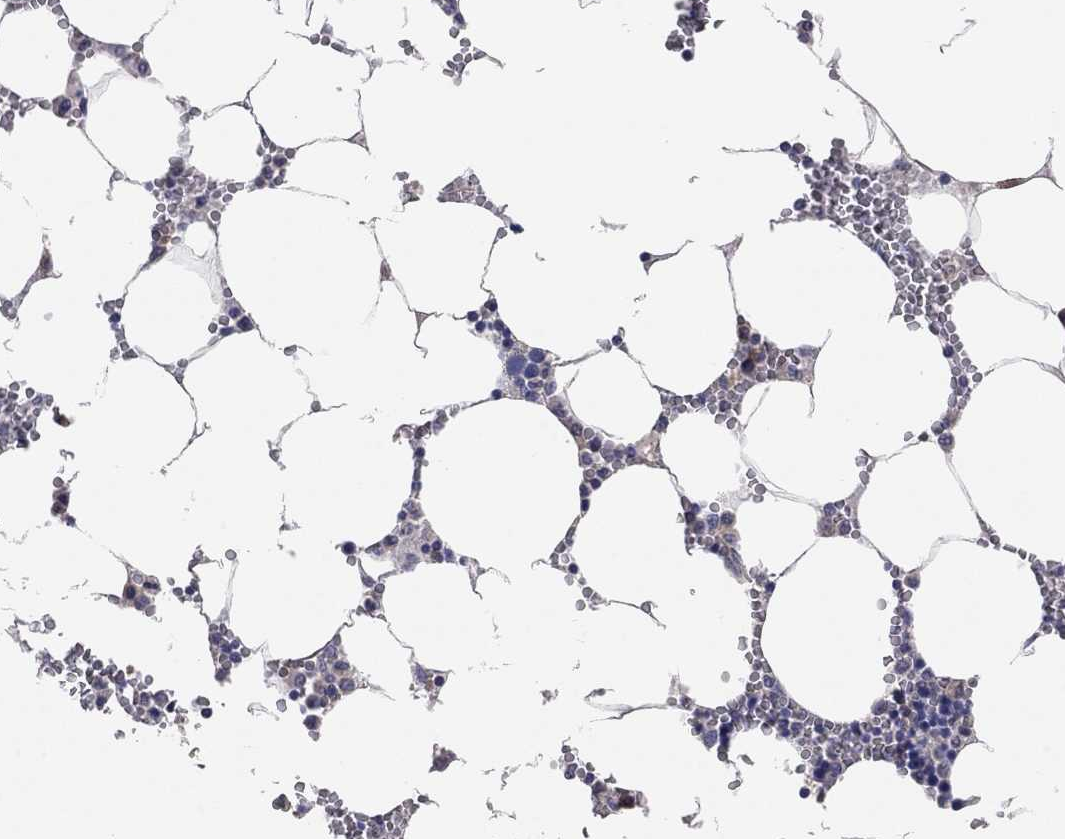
{"staining": {"intensity": "moderate", "quantity": "<25%", "location": "cytoplasmic/membranous"}, "tissue": "bone marrow", "cell_type": "Hematopoietic cells", "image_type": "normal", "snomed": [{"axis": "morphology", "description": "Normal tissue, NOS"}, {"axis": "topography", "description": "Bone marrow"}], "caption": "Immunohistochemistry (IHC) image of unremarkable human bone marrow stained for a protein (brown), which displays low levels of moderate cytoplasmic/membranous positivity in approximately <25% of hematopoietic cells.", "gene": "KCNB1", "patient": {"sex": "female", "age": 64}}